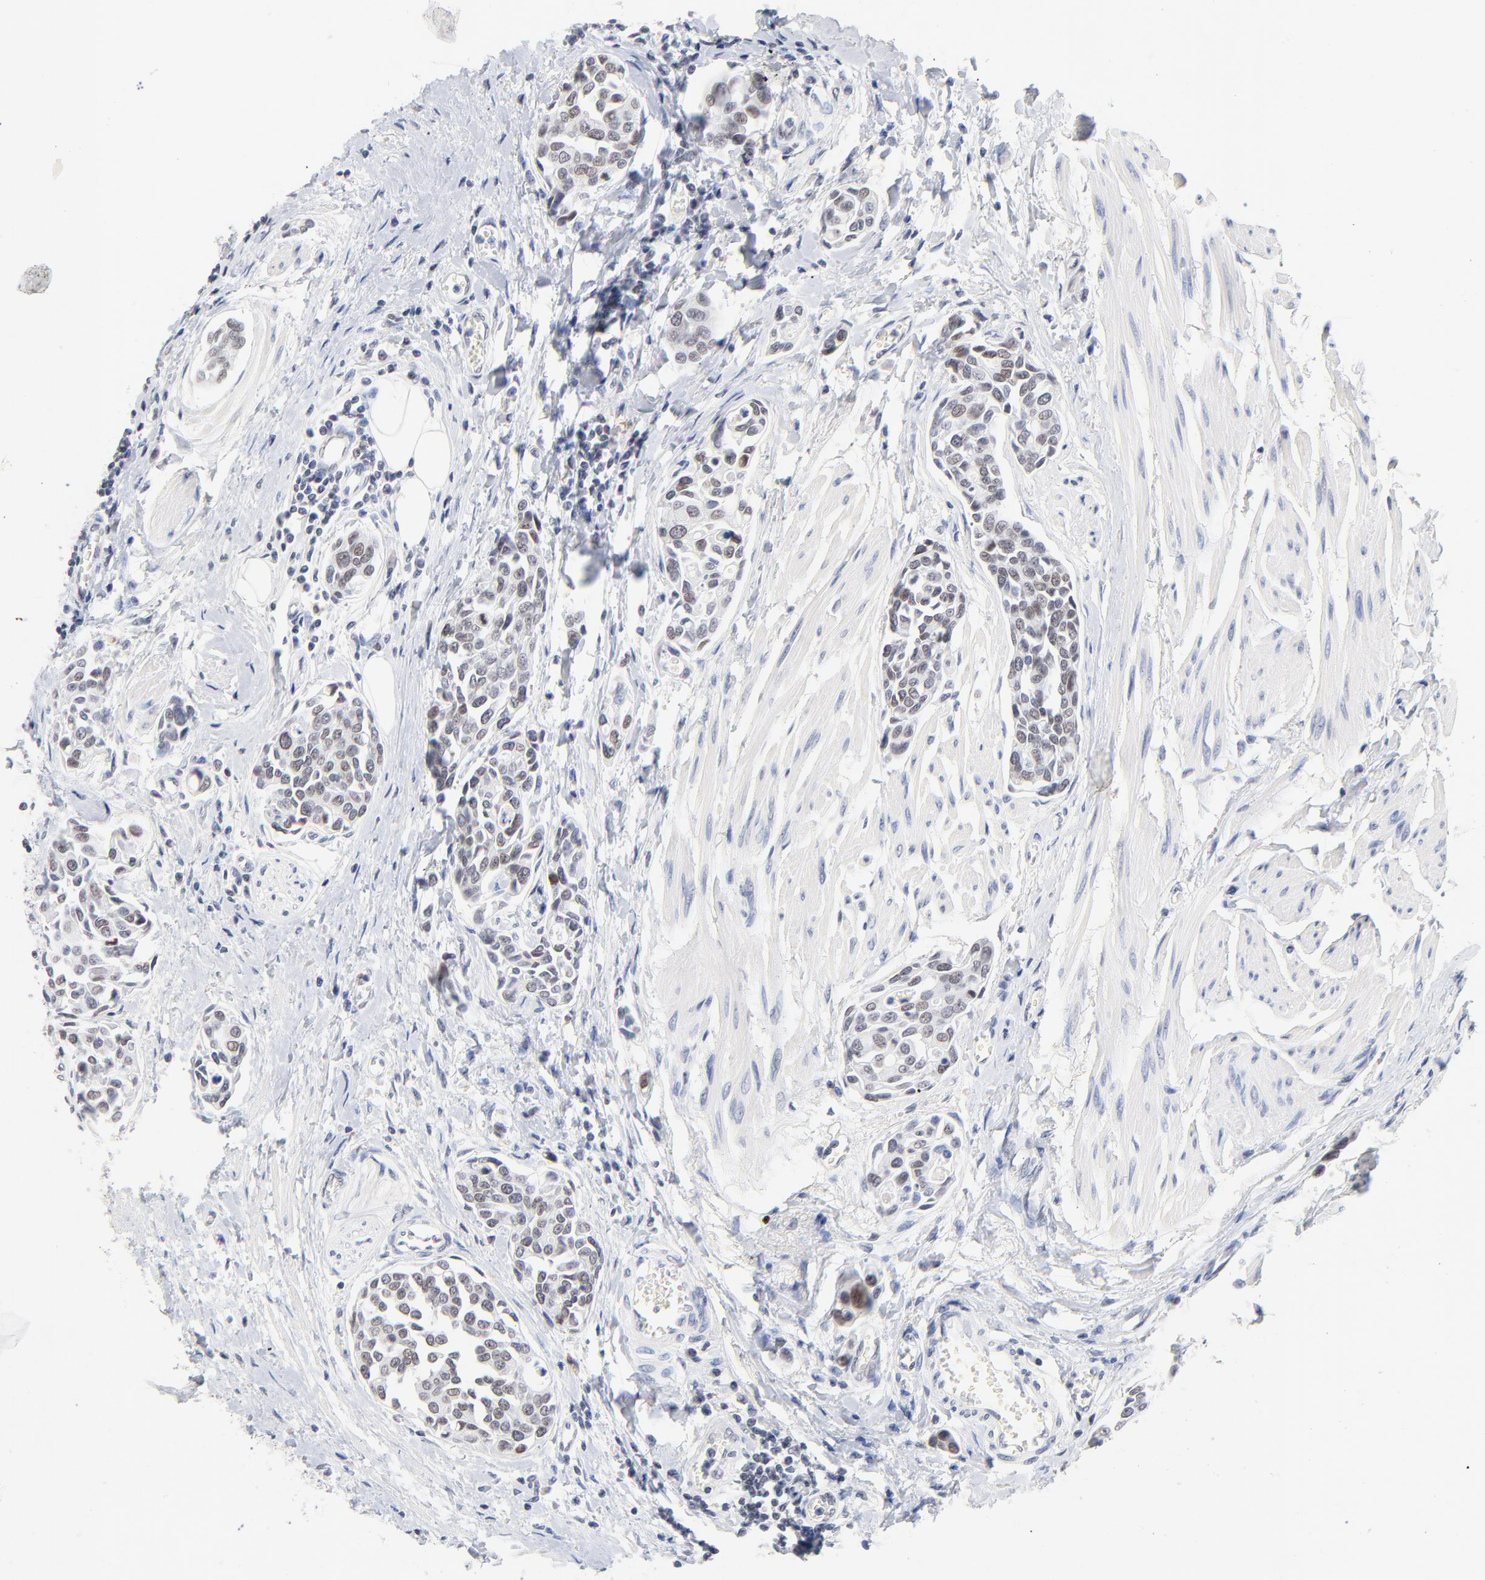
{"staining": {"intensity": "weak", "quantity": "25%-75%", "location": "nuclear"}, "tissue": "urothelial cancer", "cell_type": "Tumor cells", "image_type": "cancer", "snomed": [{"axis": "morphology", "description": "Urothelial carcinoma, High grade"}, {"axis": "topography", "description": "Urinary bladder"}], "caption": "A high-resolution histopathology image shows immunohistochemistry (IHC) staining of urothelial cancer, which displays weak nuclear expression in about 25%-75% of tumor cells. The staining was performed using DAB (3,3'-diaminobenzidine), with brown indicating positive protein expression. Nuclei are stained blue with hematoxylin.", "gene": "ORC2", "patient": {"sex": "male", "age": 78}}